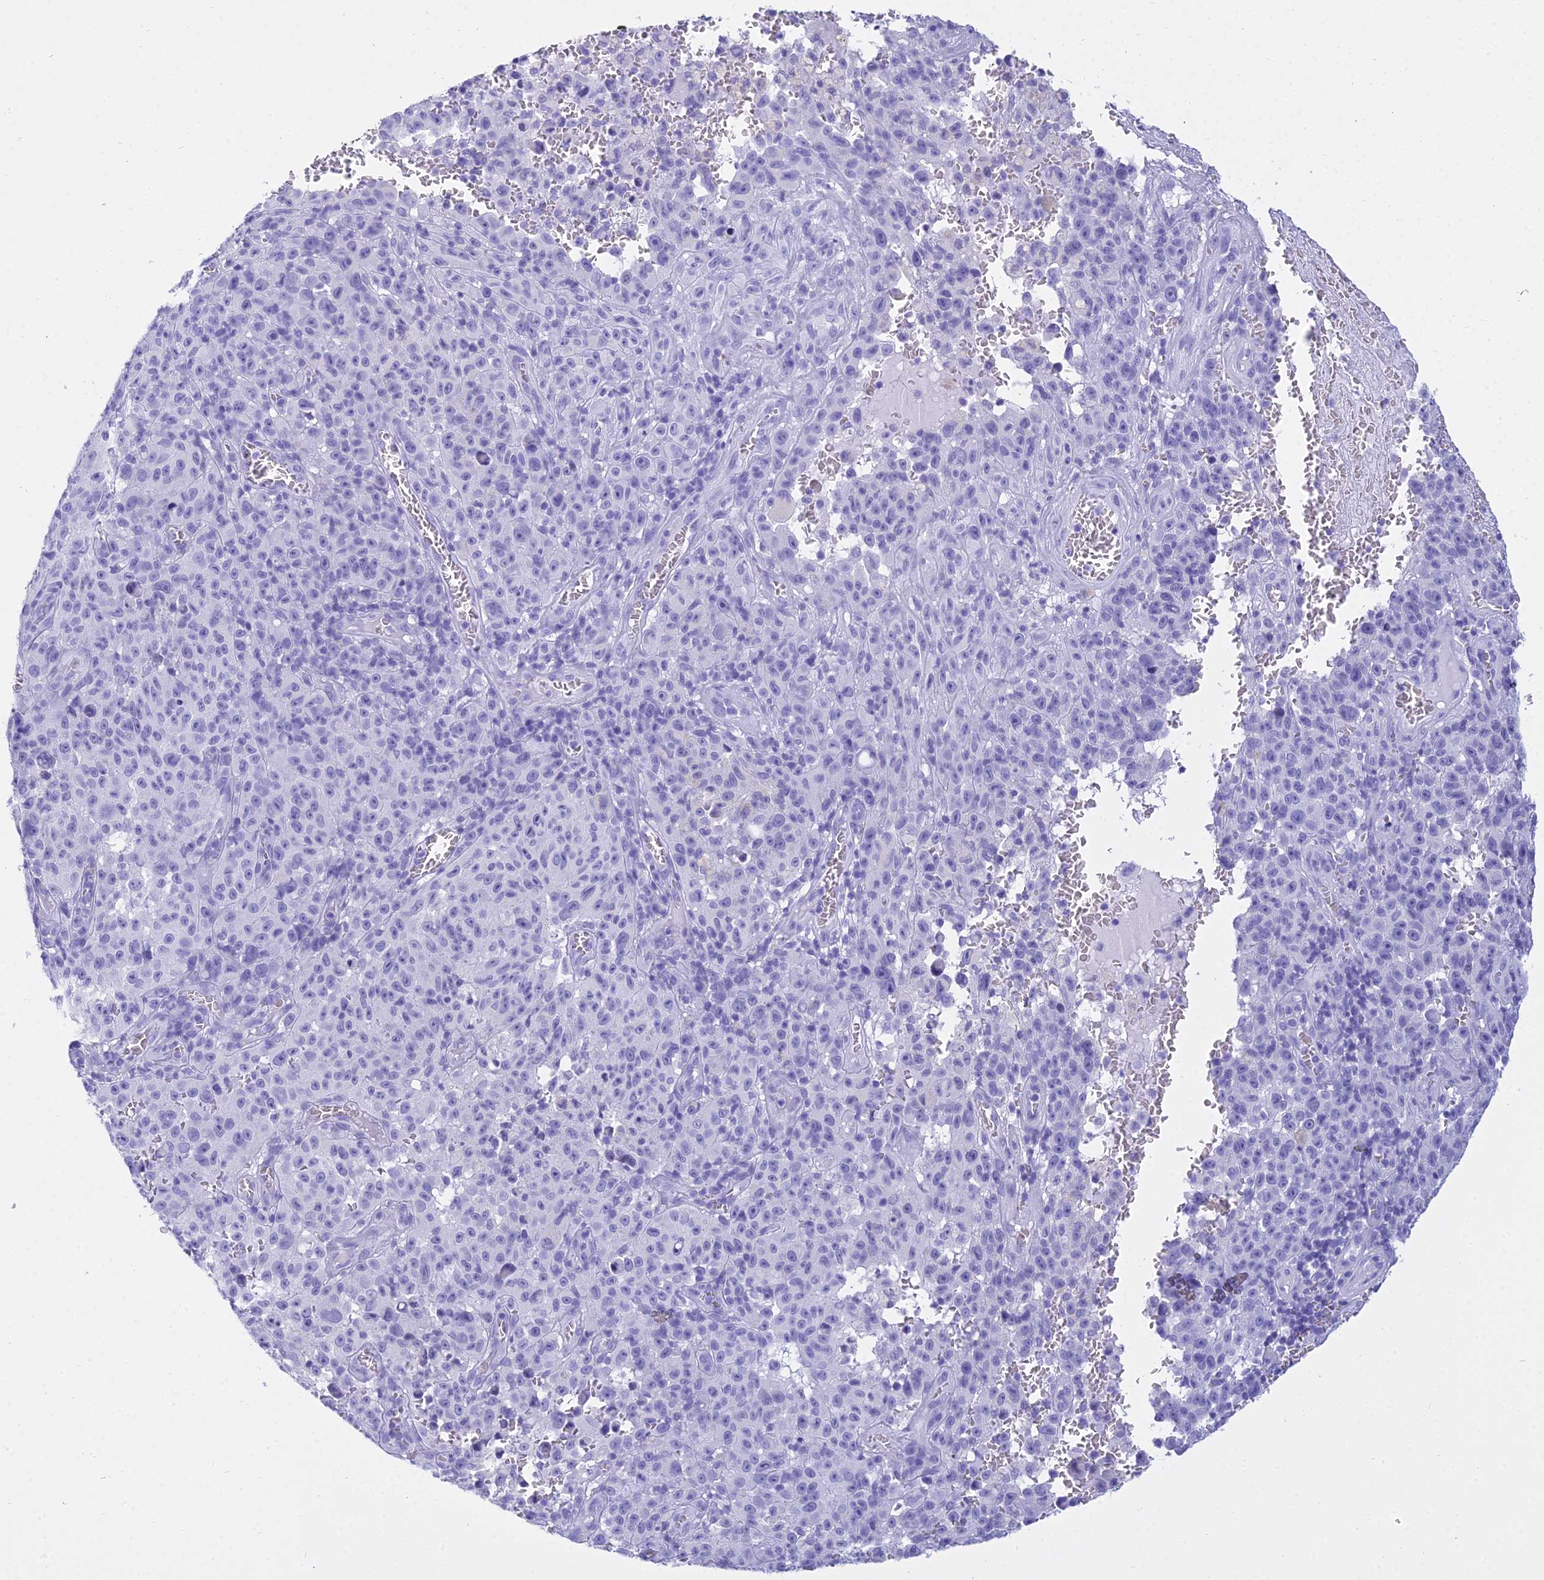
{"staining": {"intensity": "negative", "quantity": "none", "location": "none"}, "tissue": "melanoma", "cell_type": "Tumor cells", "image_type": "cancer", "snomed": [{"axis": "morphology", "description": "Malignant melanoma, NOS"}, {"axis": "topography", "description": "Skin"}], "caption": "IHC histopathology image of neoplastic tissue: human malignant melanoma stained with DAB reveals no significant protein positivity in tumor cells. (Brightfield microscopy of DAB (3,3'-diaminobenzidine) immunohistochemistry (IHC) at high magnification).", "gene": "ZNF442", "patient": {"sex": "female", "age": 82}}